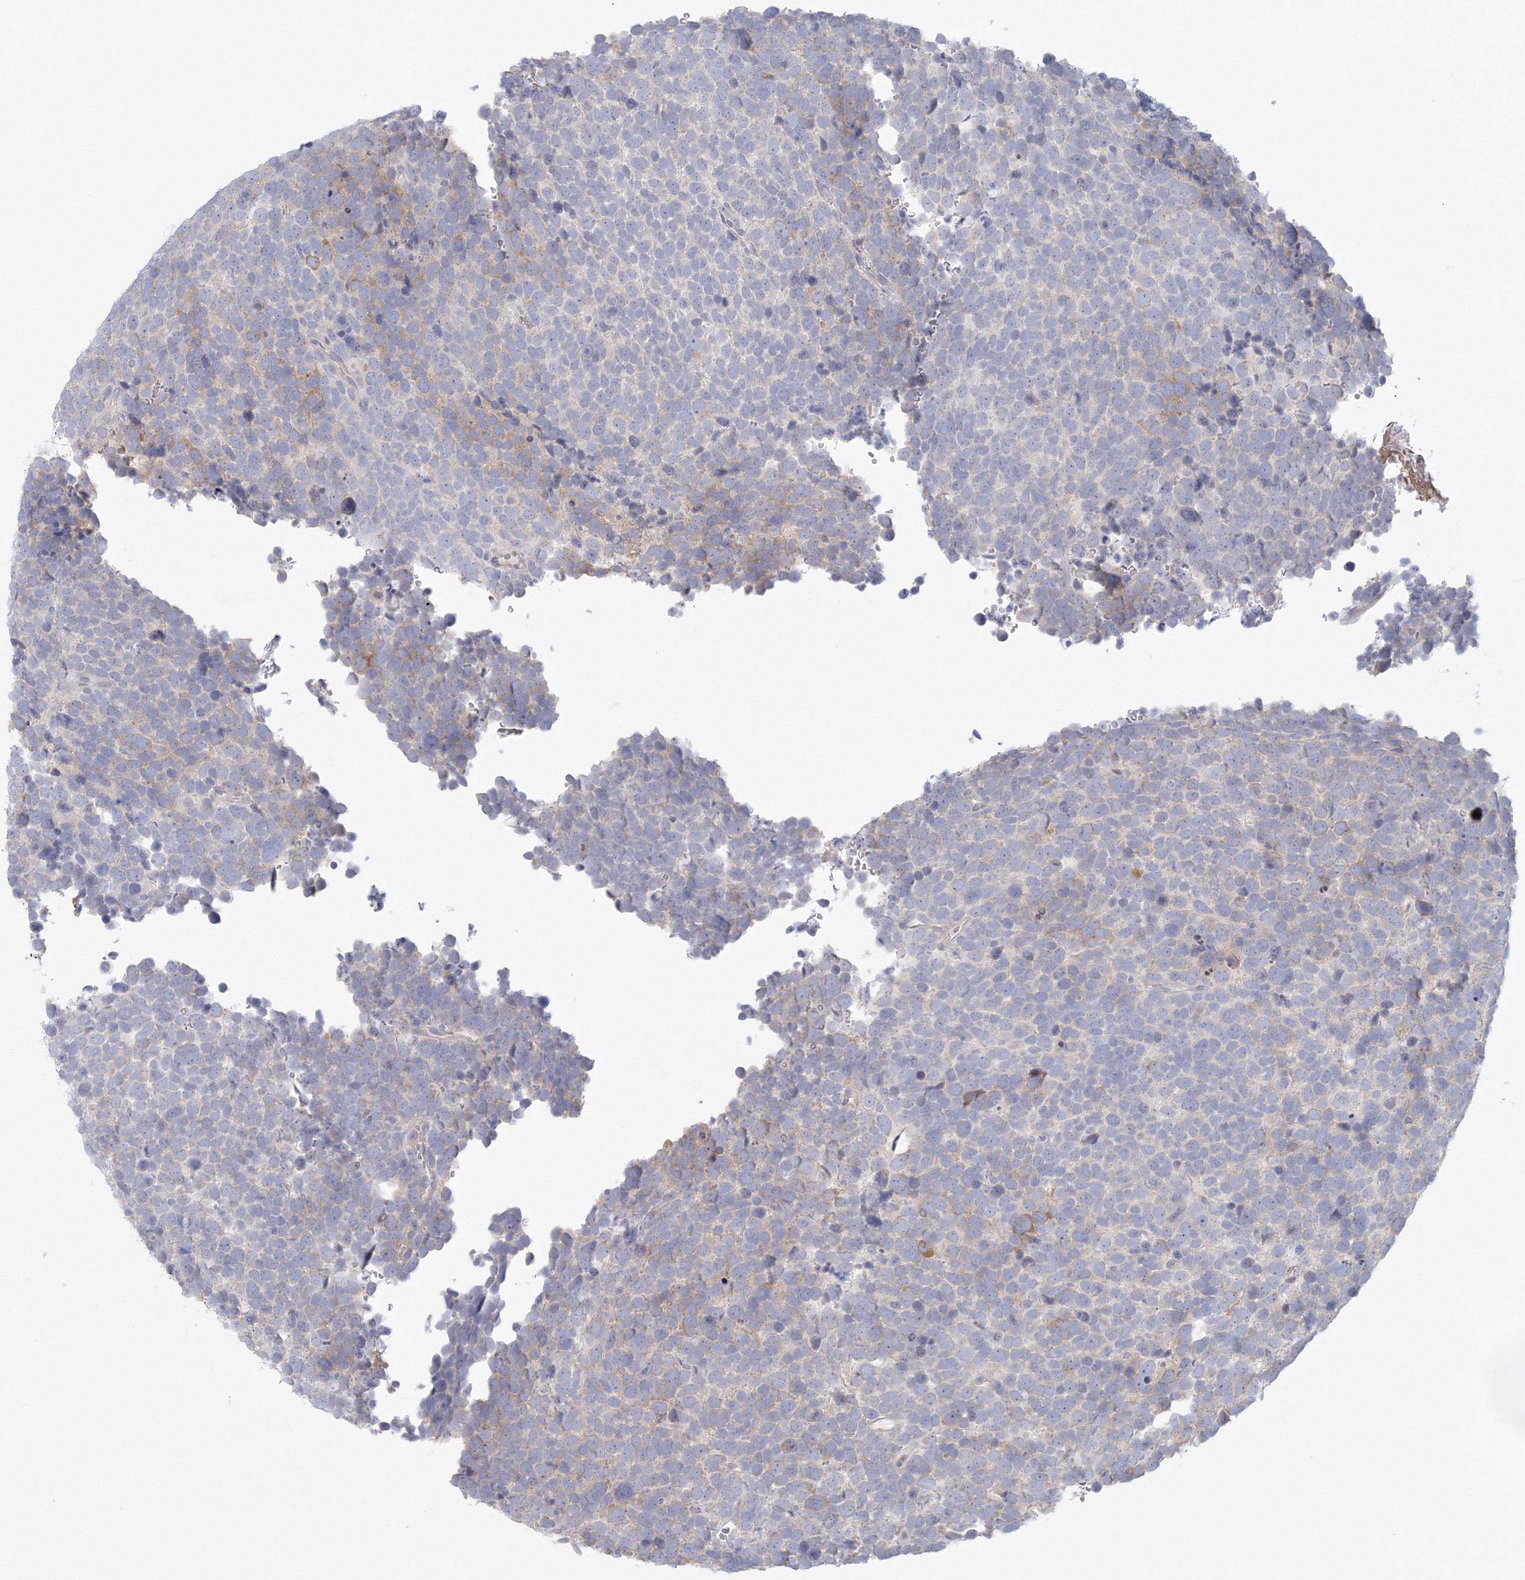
{"staining": {"intensity": "negative", "quantity": "none", "location": "none"}, "tissue": "urothelial cancer", "cell_type": "Tumor cells", "image_type": "cancer", "snomed": [{"axis": "morphology", "description": "Urothelial carcinoma, High grade"}, {"axis": "topography", "description": "Urinary bladder"}], "caption": "High power microscopy photomicrograph of an immunohistochemistry photomicrograph of urothelial carcinoma (high-grade), revealing no significant positivity in tumor cells.", "gene": "TACC2", "patient": {"sex": "female", "age": 82}}